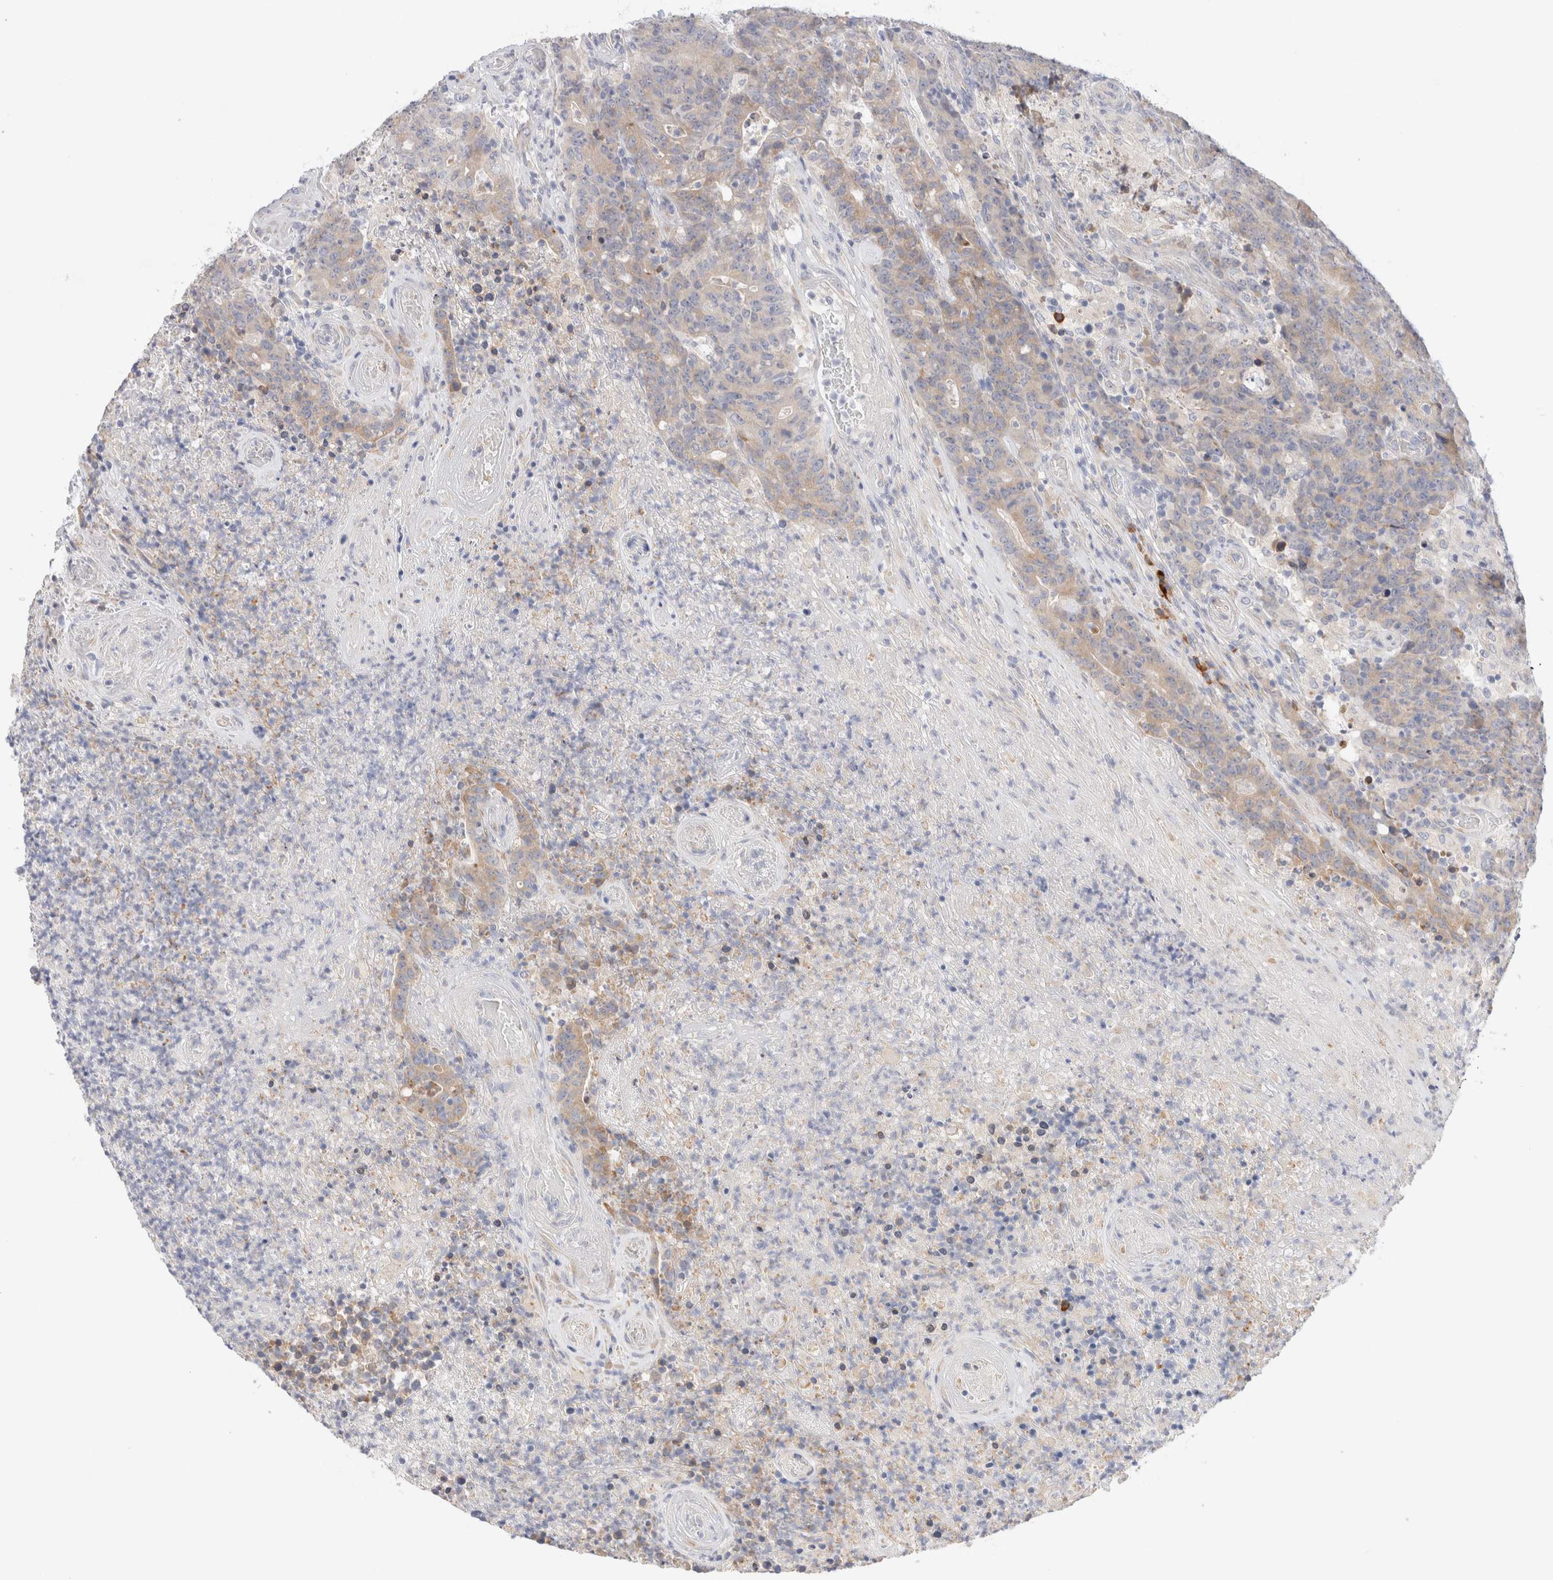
{"staining": {"intensity": "weak", "quantity": "<25%", "location": "cytoplasmic/membranous"}, "tissue": "colorectal cancer", "cell_type": "Tumor cells", "image_type": "cancer", "snomed": [{"axis": "morphology", "description": "Normal tissue, NOS"}, {"axis": "morphology", "description": "Adenocarcinoma, NOS"}, {"axis": "topography", "description": "Colon"}], "caption": "This is an immunohistochemistry micrograph of colorectal adenocarcinoma. There is no expression in tumor cells.", "gene": "GADD45G", "patient": {"sex": "female", "age": 75}}